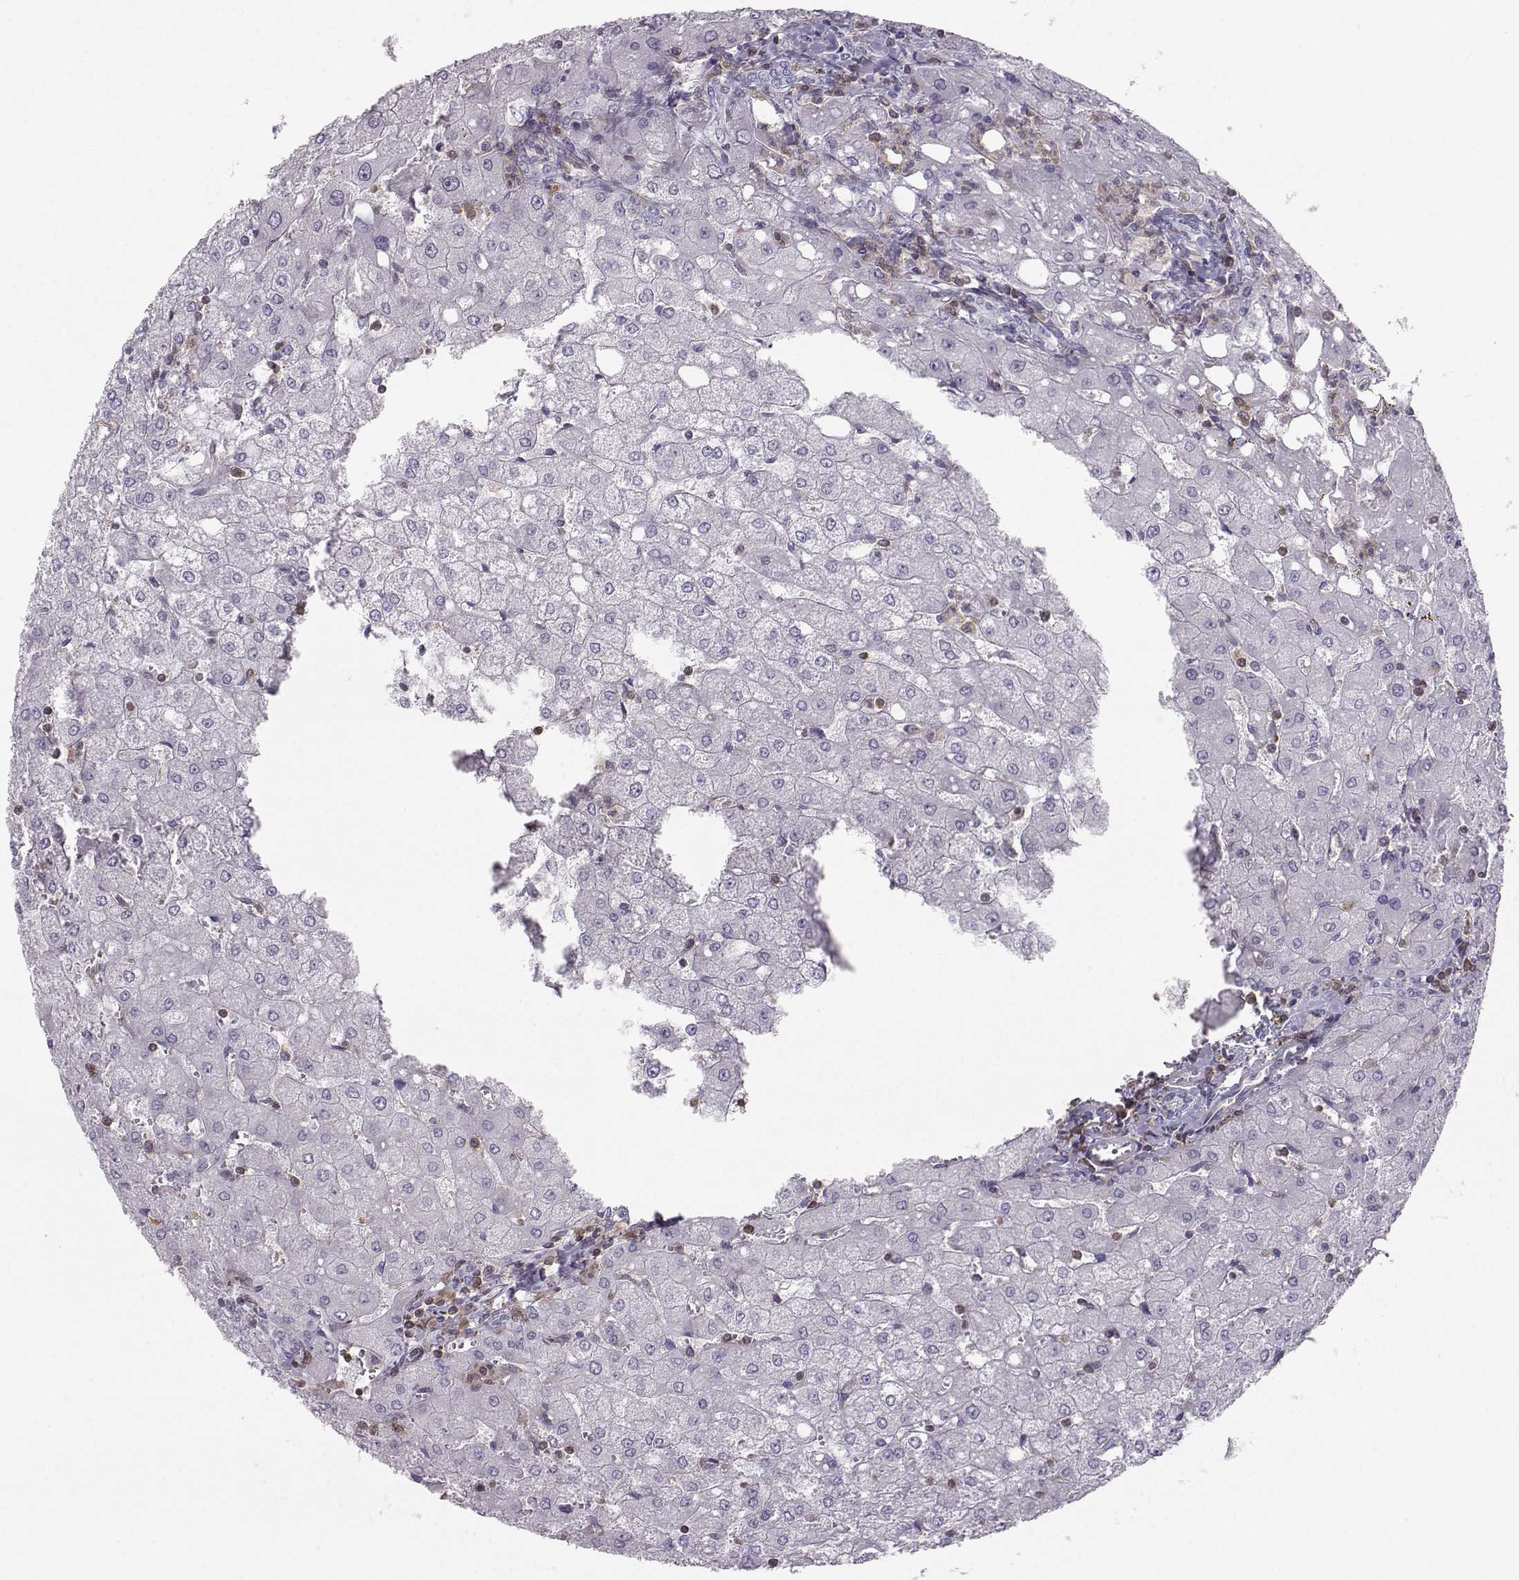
{"staining": {"intensity": "negative", "quantity": "none", "location": "none"}, "tissue": "liver", "cell_type": "Cholangiocytes", "image_type": "normal", "snomed": [{"axis": "morphology", "description": "Normal tissue, NOS"}, {"axis": "topography", "description": "Liver"}], "caption": "DAB (3,3'-diaminobenzidine) immunohistochemical staining of normal human liver shows no significant staining in cholangiocytes. The staining was performed using DAB to visualize the protein expression in brown, while the nuclei were stained in blue with hematoxylin (Magnification: 20x).", "gene": "ZBTB32", "patient": {"sex": "female", "age": 53}}